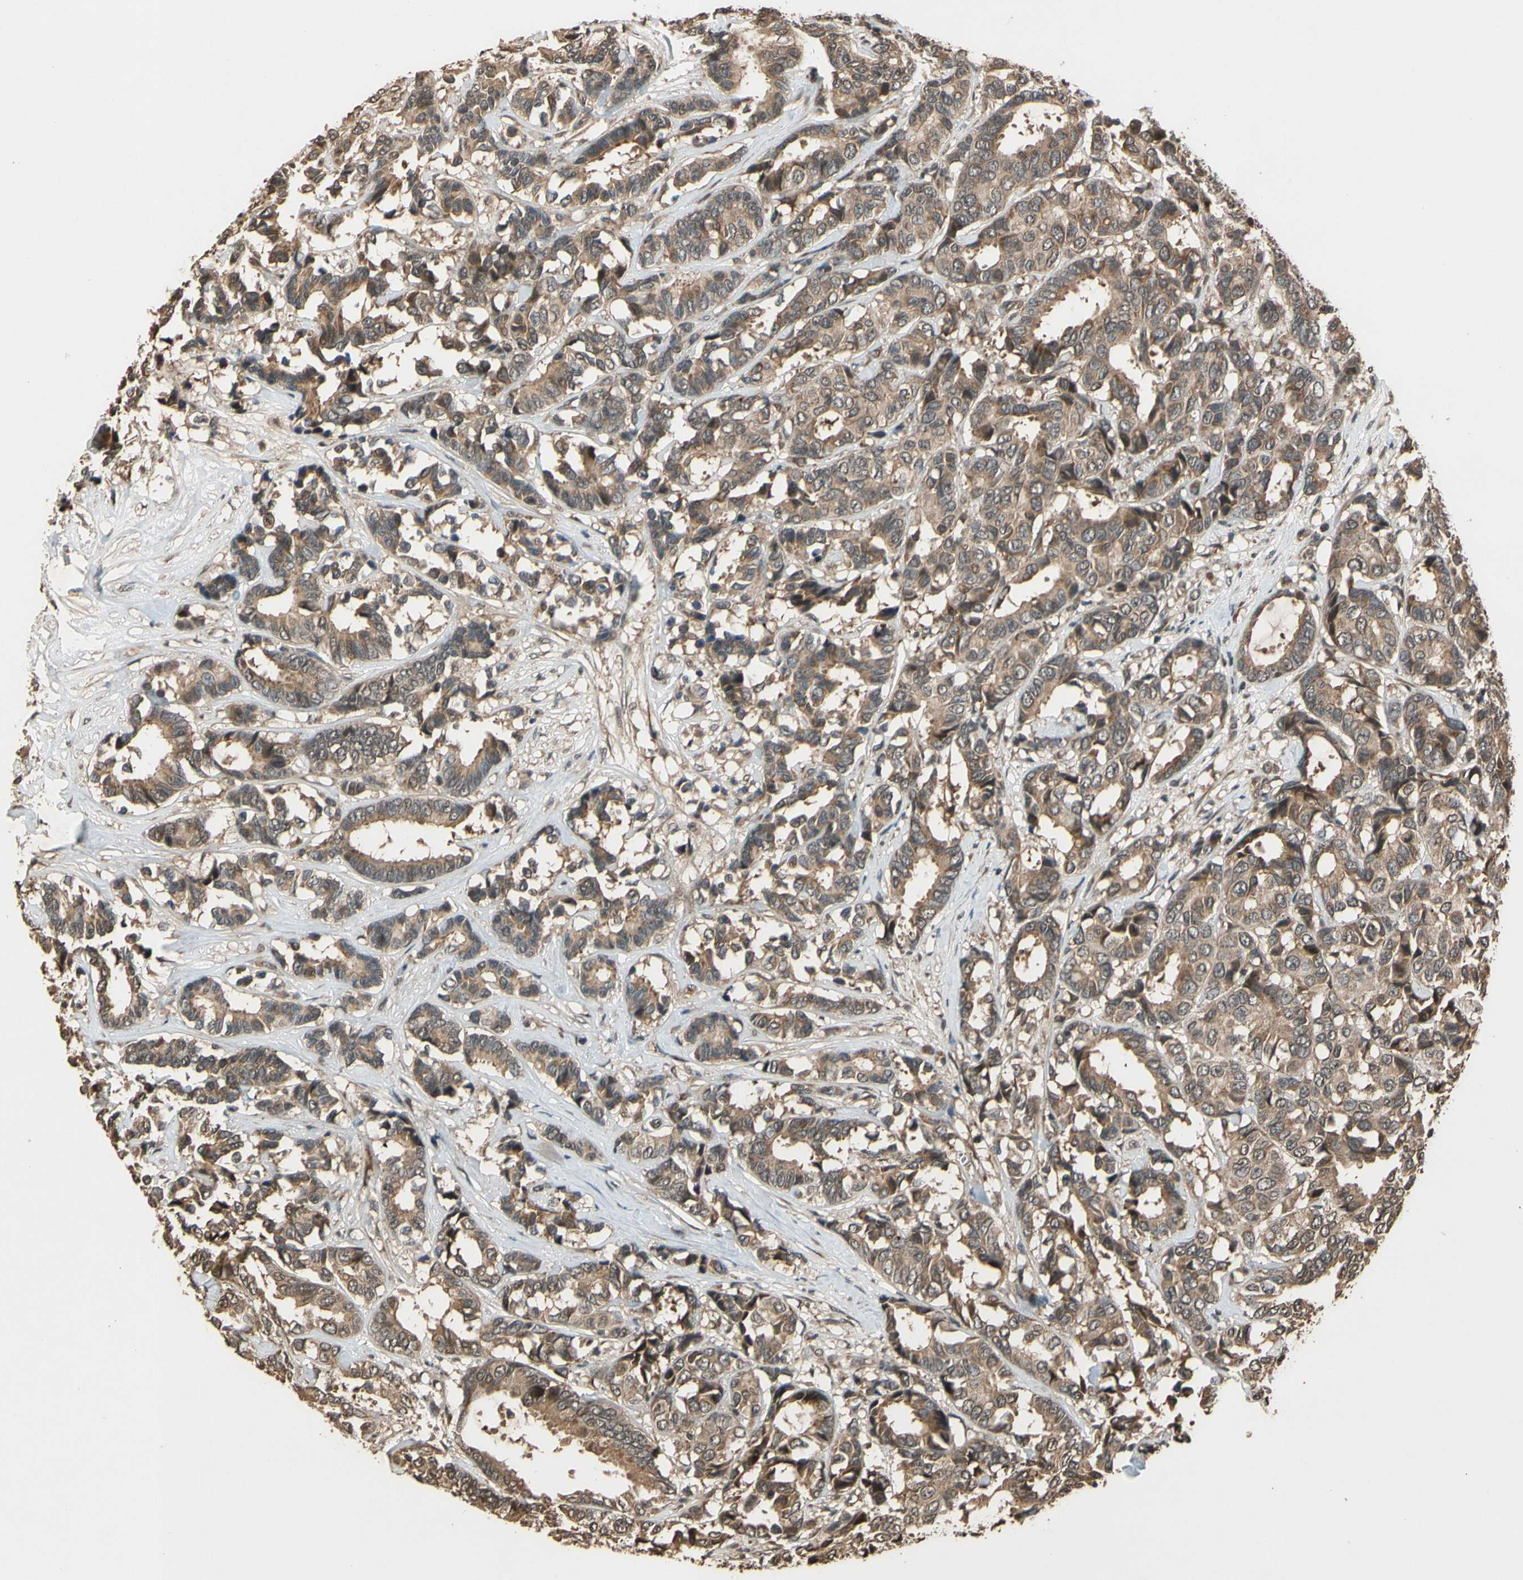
{"staining": {"intensity": "moderate", "quantity": ">75%", "location": "cytoplasmic/membranous"}, "tissue": "breast cancer", "cell_type": "Tumor cells", "image_type": "cancer", "snomed": [{"axis": "morphology", "description": "Duct carcinoma"}, {"axis": "topography", "description": "Breast"}], "caption": "Immunohistochemistry (IHC) of breast cancer shows medium levels of moderate cytoplasmic/membranous staining in approximately >75% of tumor cells.", "gene": "TMEM230", "patient": {"sex": "female", "age": 87}}